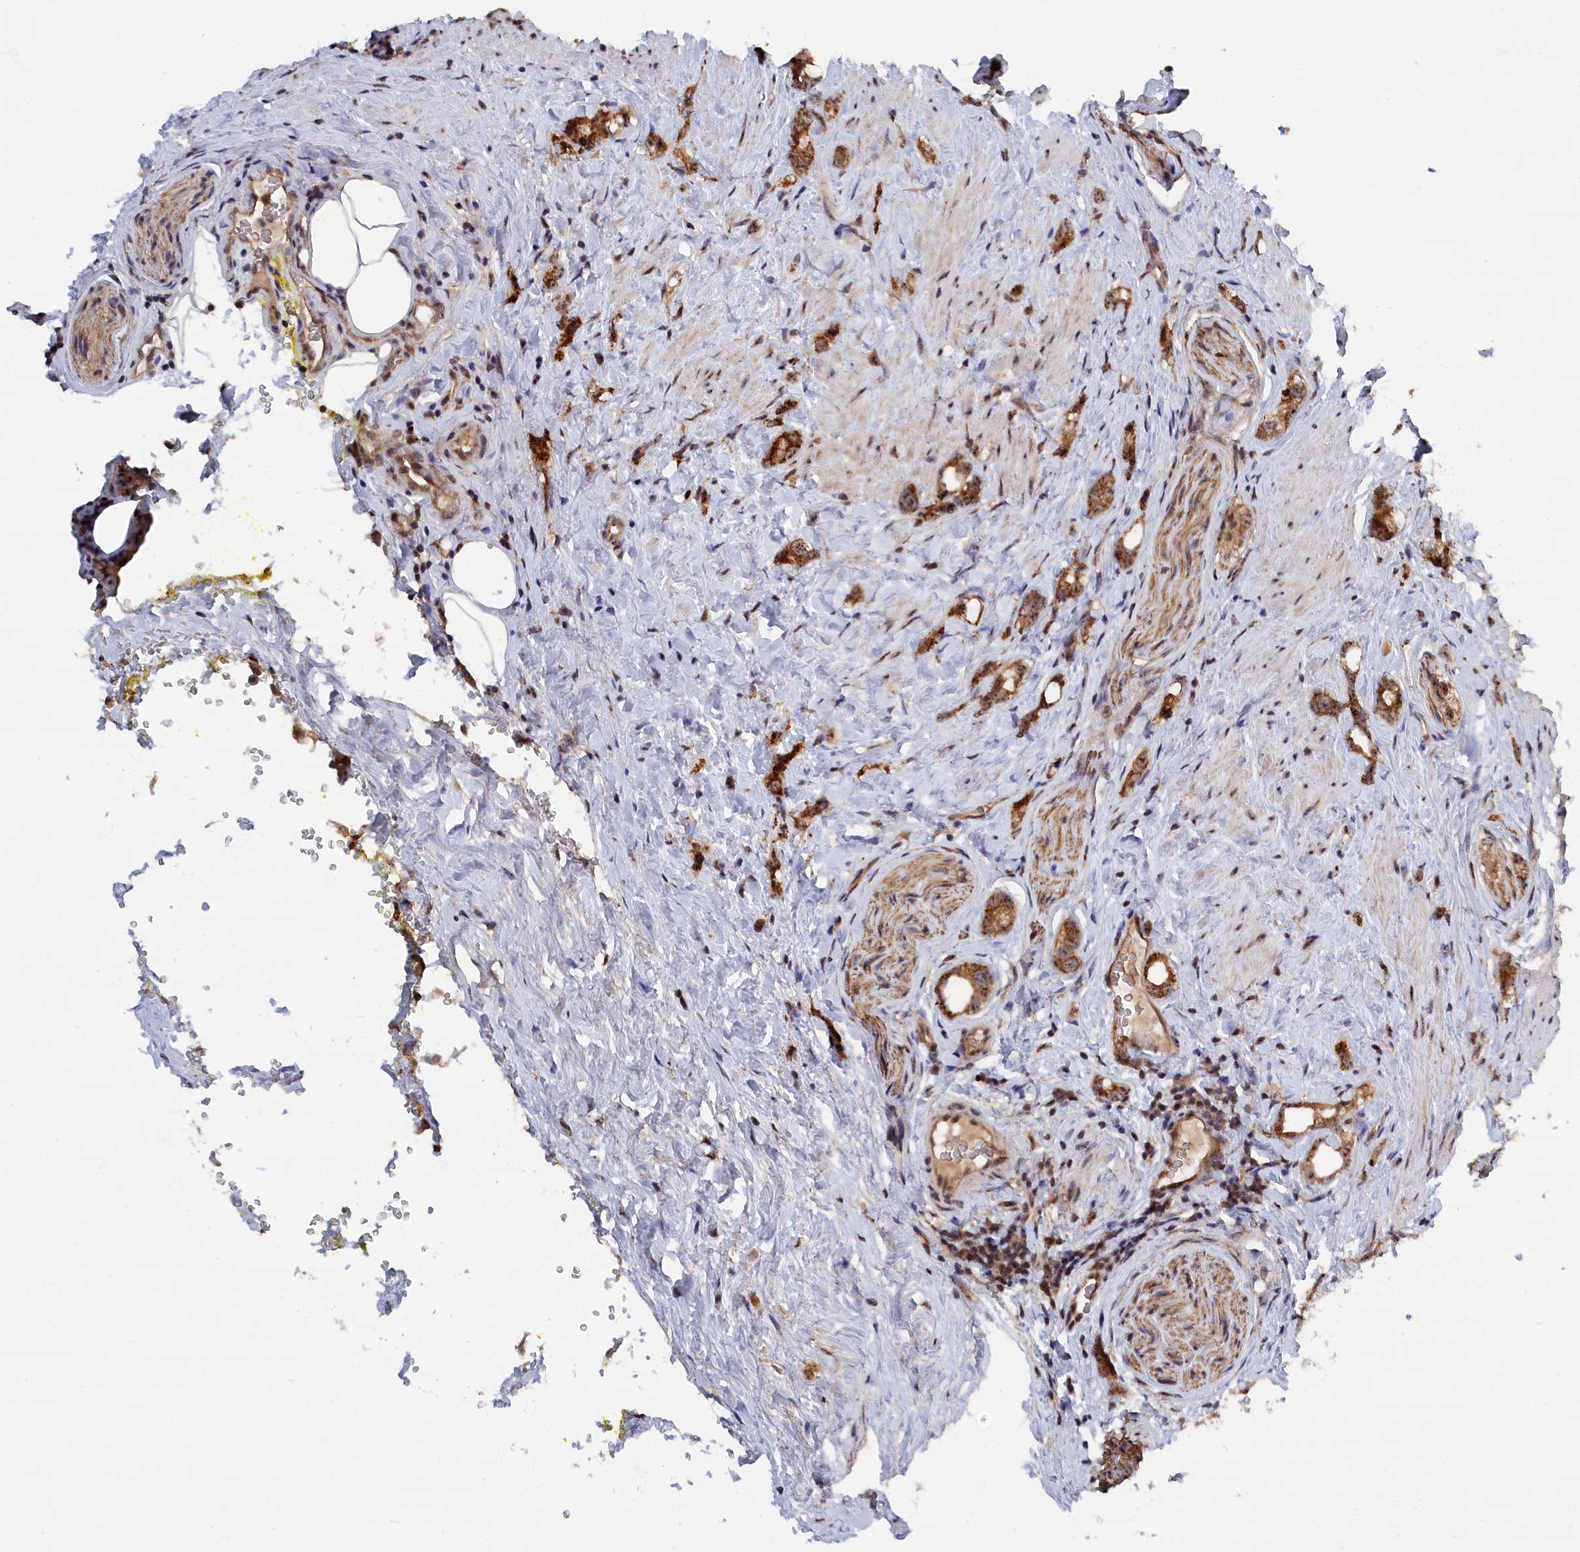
{"staining": {"intensity": "moderate", "quantity": ">75%", "location": "cytoplasmic/membranous,nuclear"}, "tissue": "prostate cancer", "cell_type": "Tumor cells", "image_type": "cancer", "snomed": [{"axis": "morphology", "description": "Adenocarcinoma, High grade"}, {"axis": "topography", "description": "Prostate"}], "caption": "Moderate cytoplasmic/membranous and nuclear positivity is identified in approximately >75% of tumor cells in prostate cancer (high-grade adenocarcinoma).", "gene": "TAB1", "patient": {"sex": "male", "age": 63}}